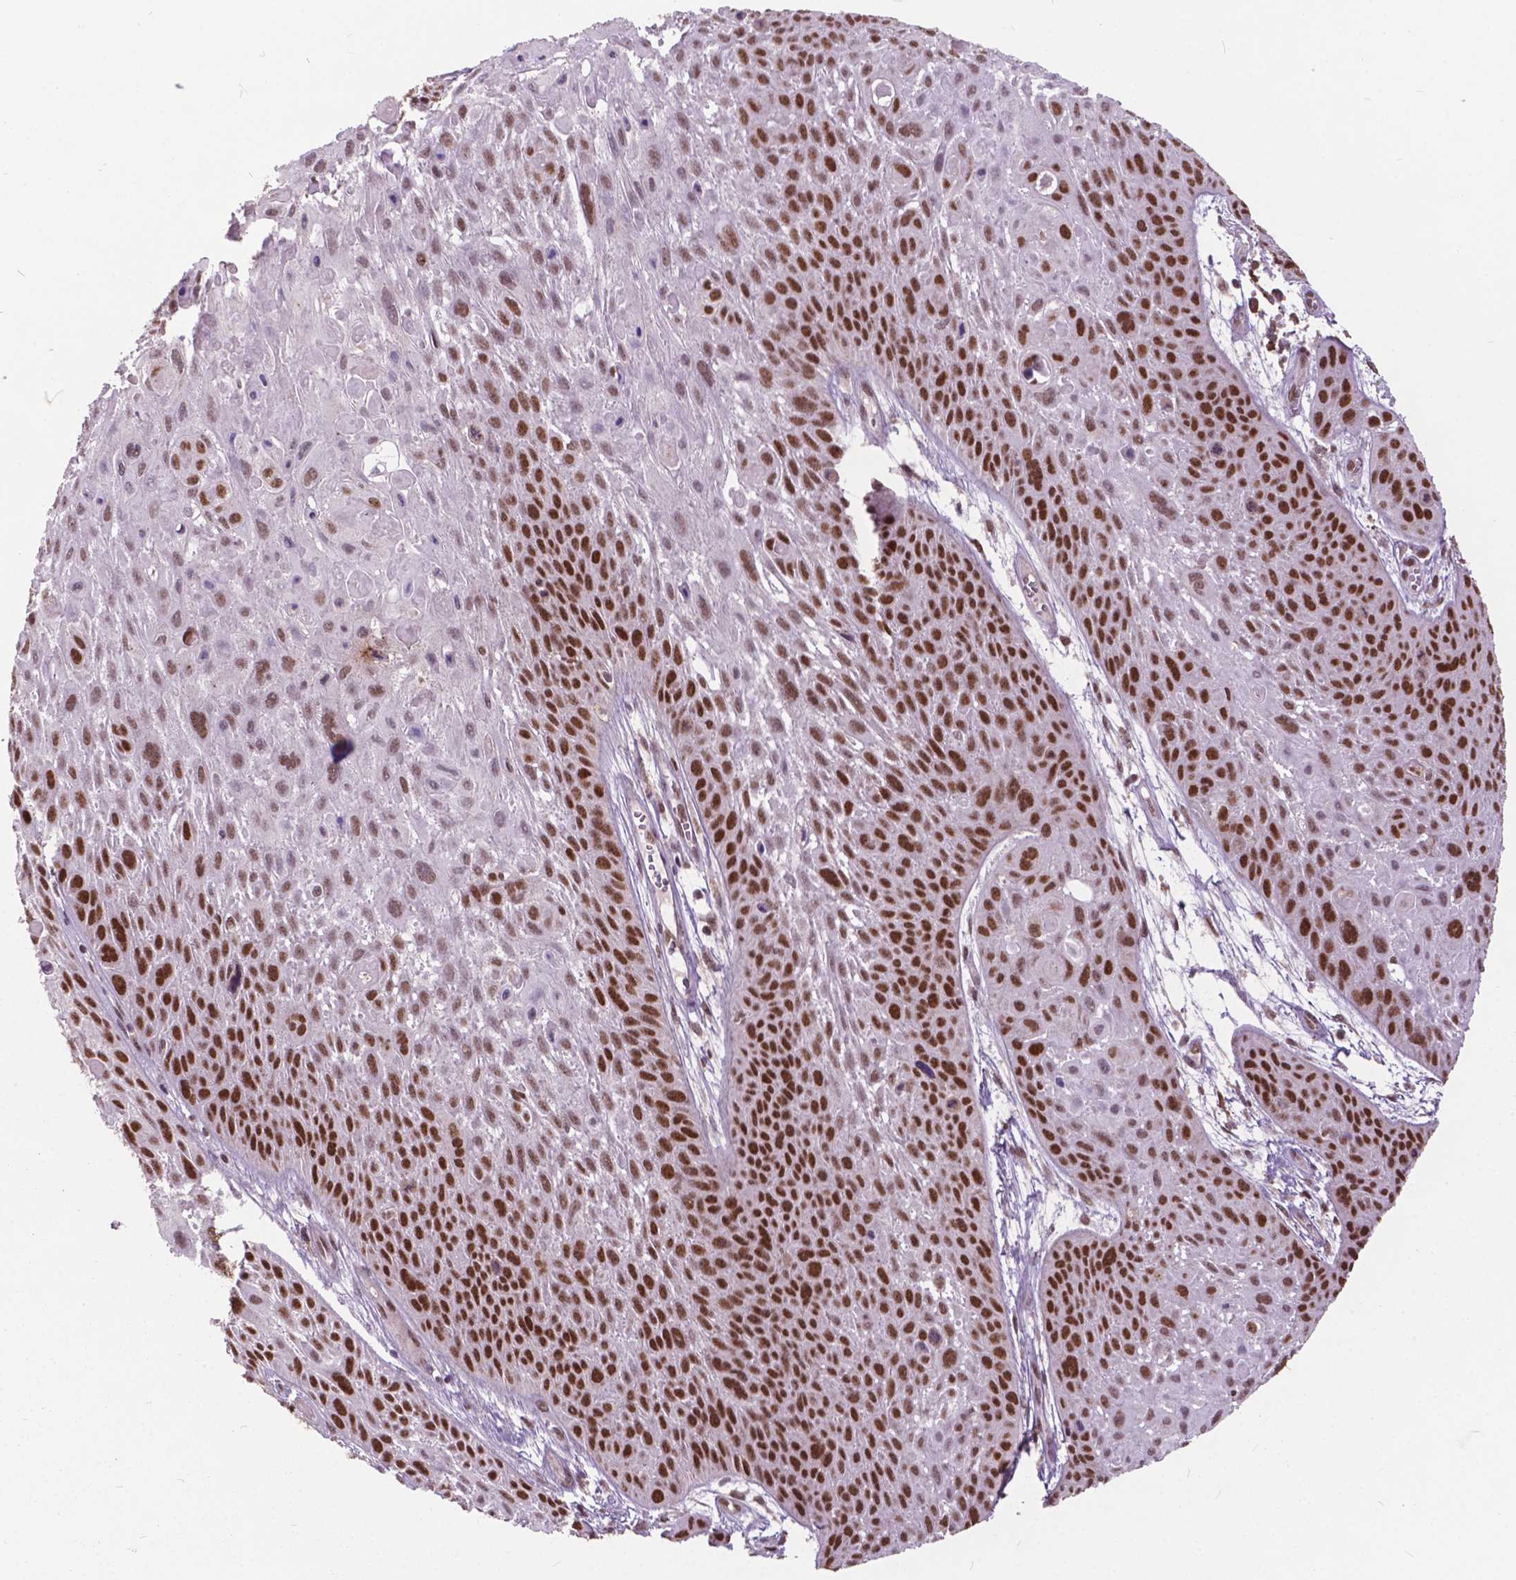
{"staining": {"intensity": "strong", "quantity": "25%-75%", "location": "nuclear"}, "tissue": "skin cancer", "cell_type": "Tumor cells", "image_type": "cancer", "snomed": [{"axis": "morphology", "description": "Squamous cell carcinoma, NOS"}, {"axis": "topography", "description": "Skin"}, {"axis": "topography", "description": "Anal"}], "caption": "Squamous cell carcinoma (skin) stained with immunohistochemistry demonstrates strong nuclear positivity in about 25%-75% of tumor cells.", "gene": "MSH2", "patient": {"sex": "female", "age": 75}}